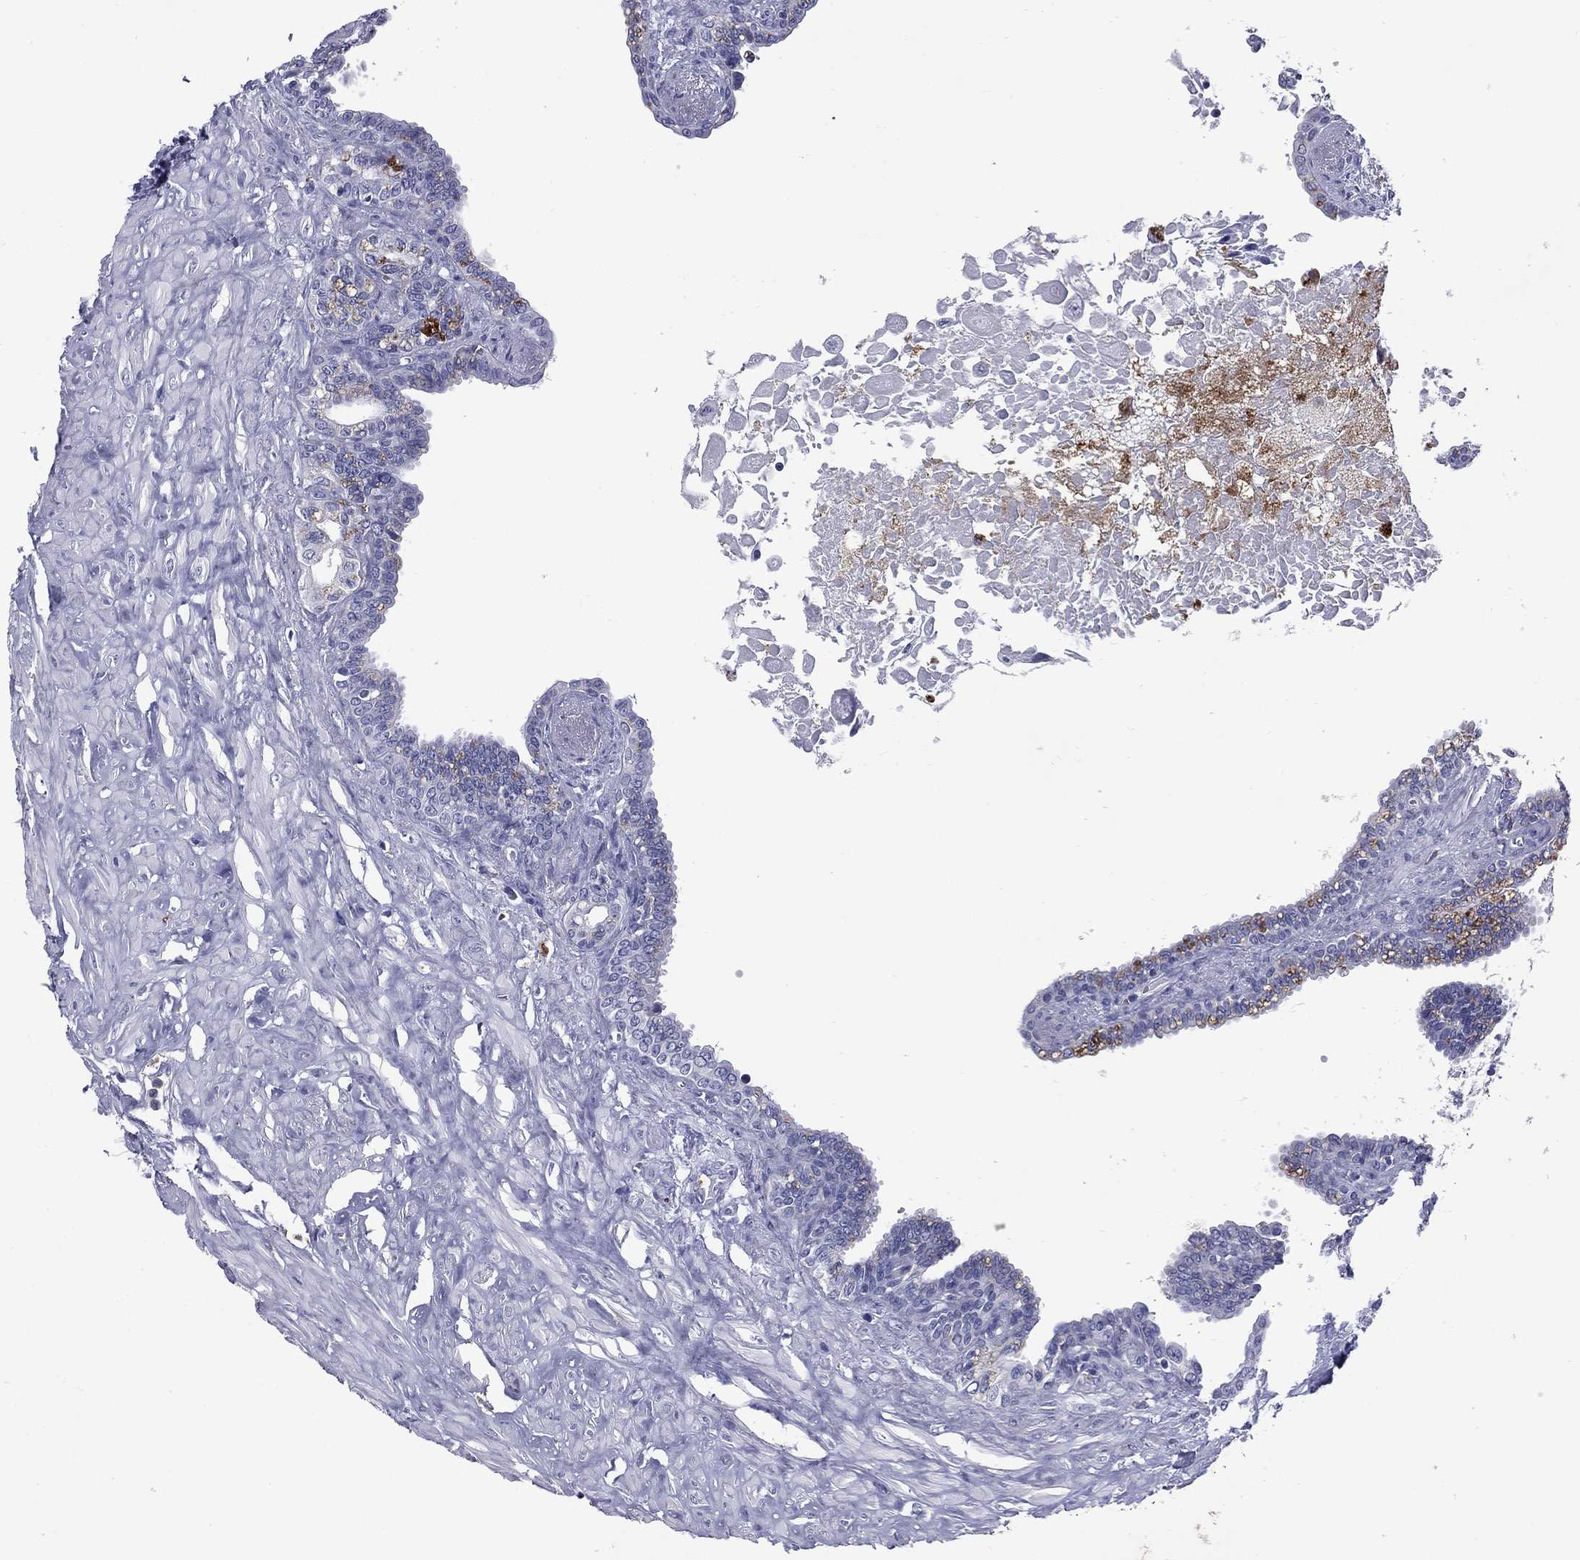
{"staining": {"intensity": "negative", "quantity": "none", "location": "none"}, "tissue": "seminal vesicle", "cell_type": "Glandular cells", "image_type": "normal", "snomed": [{"axis": "morphology", "description": "Normal tissue, NOS"}, {"axis": "morphology", "description": "Urothelial carcinoma, NOS"}, {"axis": "topography", "description": "Urinary bladder"}, {"axis": "topography", "description": "Seminal veicle"}], "caption": "The IHC histopathology image has no significant staining in glandular cells of seminal vesicle. (Brightfield microscopy of DAB immunohistochemistry (IHC) at high magnification).", "gene": "MADCAM1", "patient": {"sex": "male", "age": 76}}